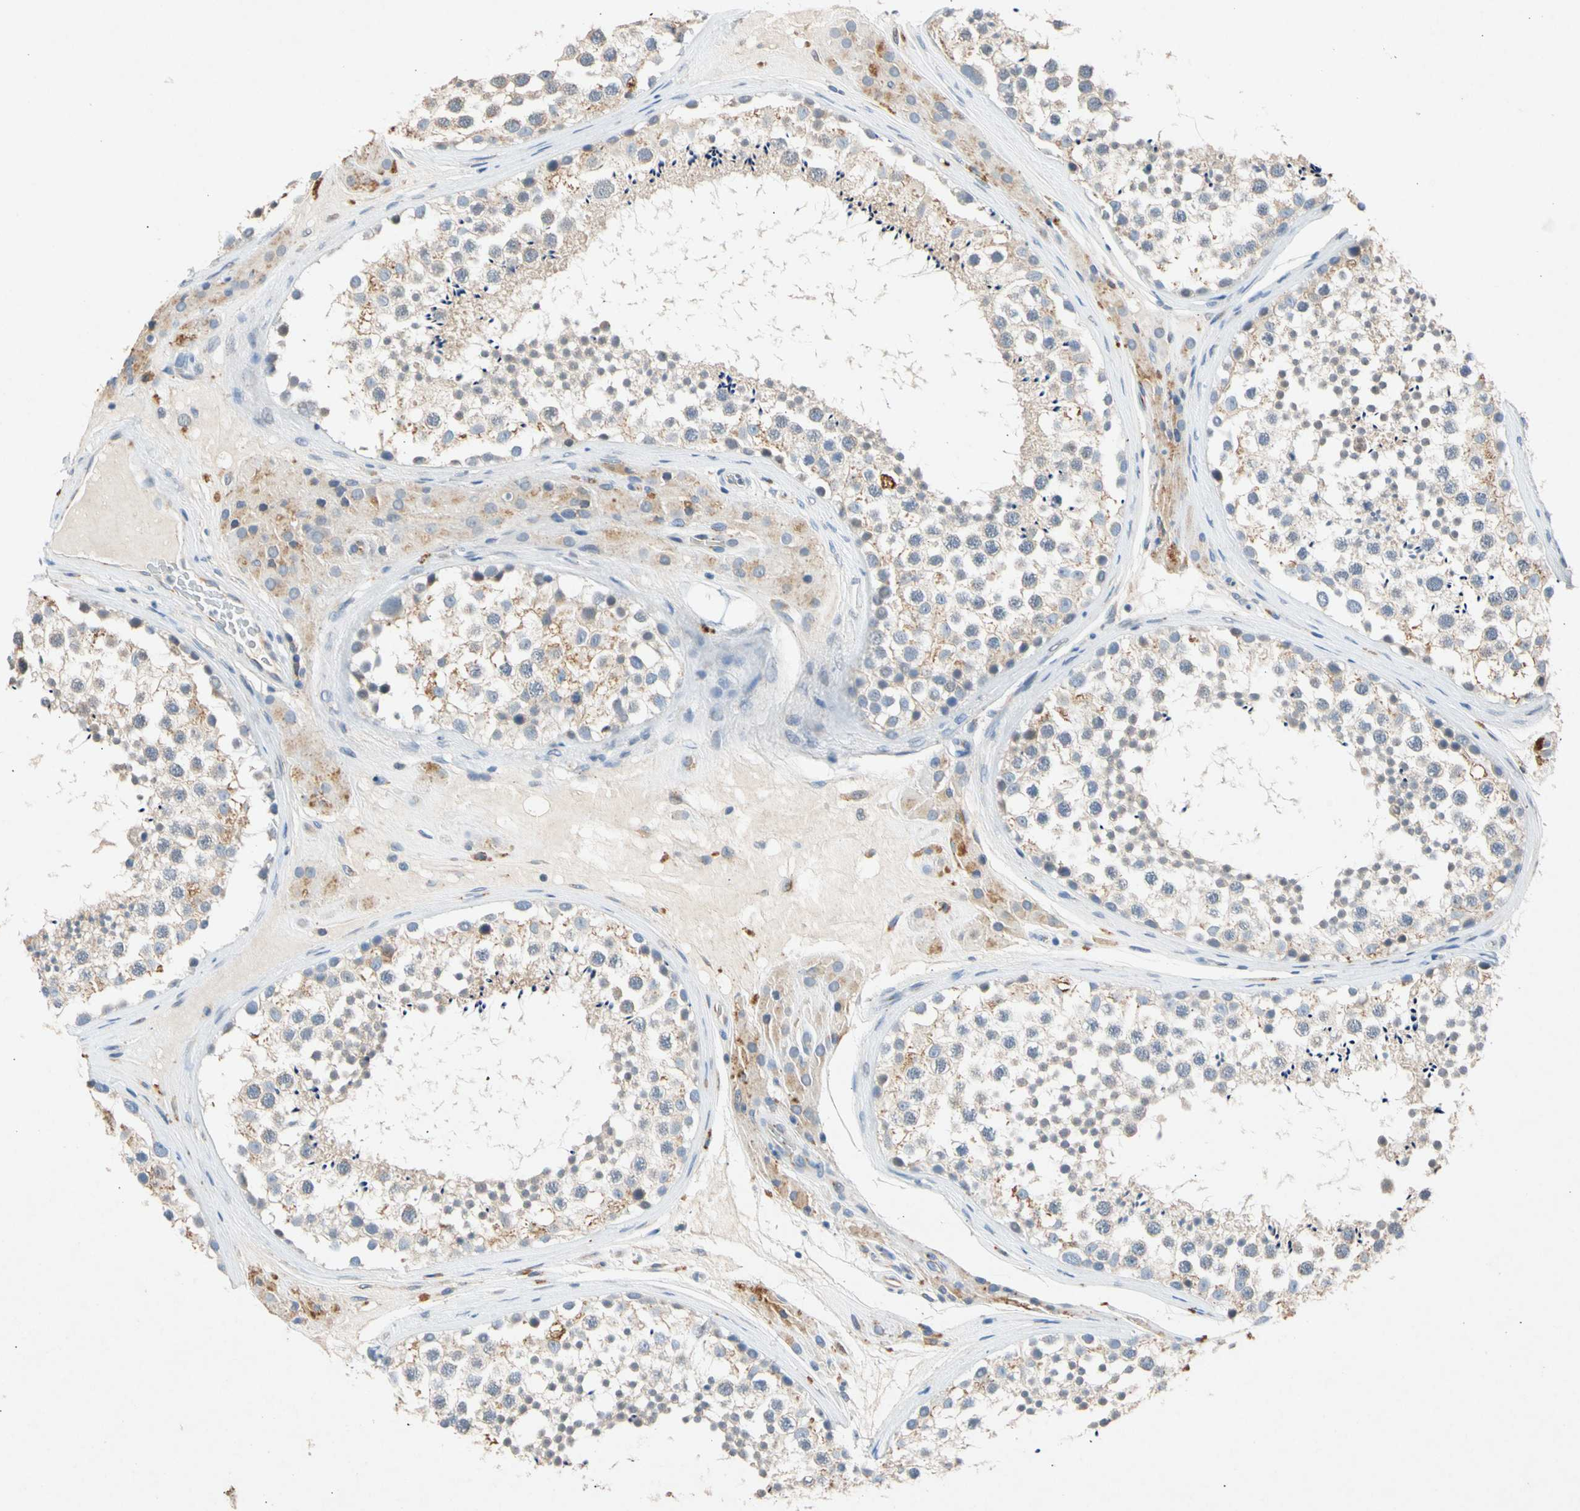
{"staining": {"intensity": "moderate", "quantity": "25%-75%", "location": "cytoplasmic/membranous"}, "tissue": "testis", "cell_type": "Cells in seminiferous ducts", "image_type": "normal", "snomed": [{"axis": "morphology", "description": "Normal tissue, NOS"}, {"axis": "topography", "description": "Testis"}], "caption": "Brown immunohistochemical staining in unremarkable human testis displays moderate cytoplasmic/membranous staining in about 25%-75% of cells in seminiferous ducts. (brown staining indicates protein expression, while blue staining denotes nuclei).", "gene": "GASK1B", "patient": {"sex": "male", "age": 46}}